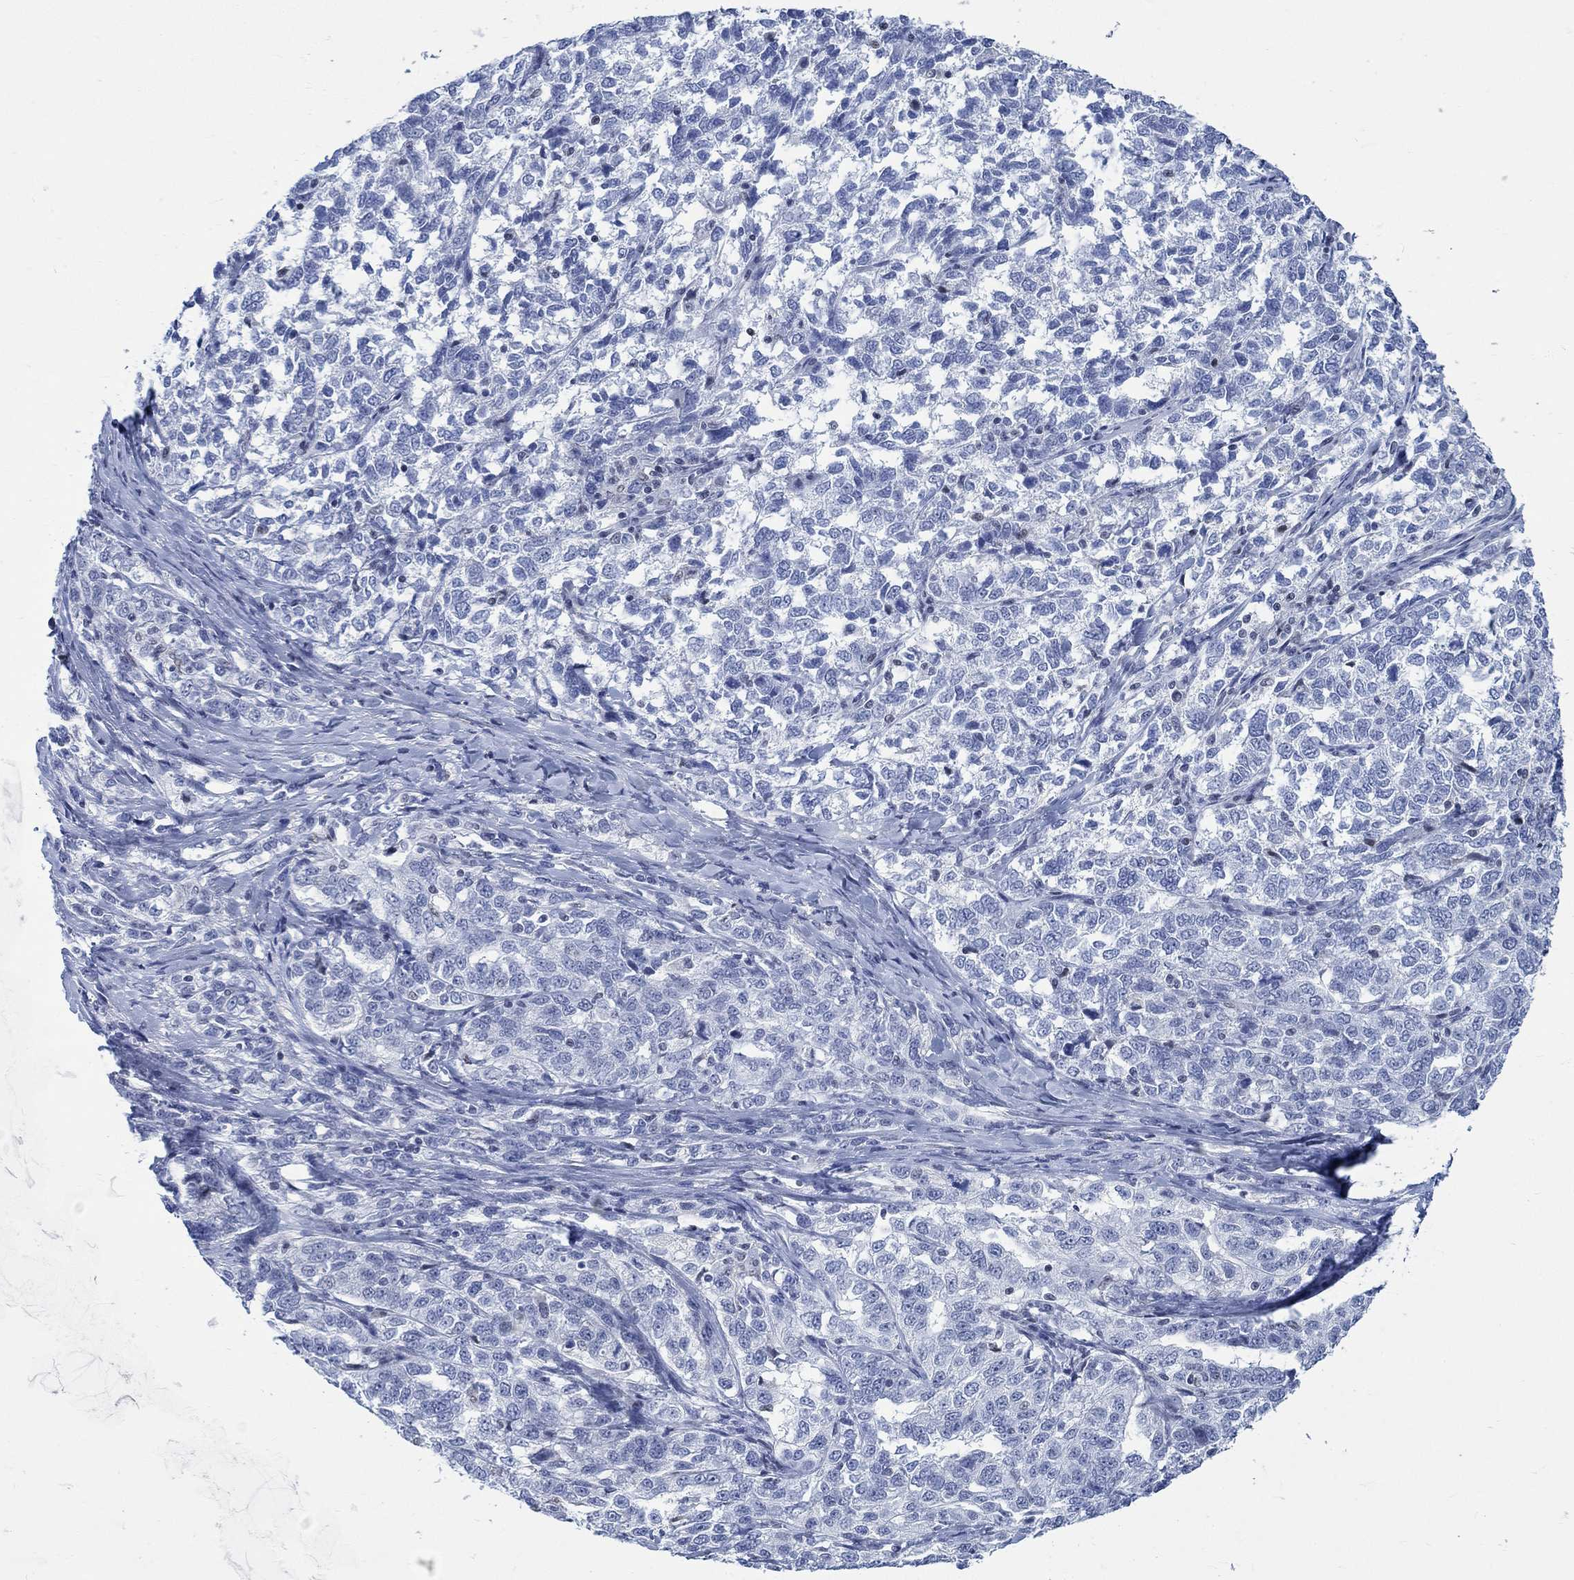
{"staining": {"intensity": "negative", "quantity": "none", "location": "none"}, "tissue": "ovarian cancer", "cell_type": "Tumor cells", "image_type": "cancer", "snomed": [{"axis": "morphology", "description": "Cystadenocarcinoma, serous, NOS"}, {"axis": "topography", "description": "Ovary"}], "caption": "An IHC photomicrograph of ovarian serous cystadenocarcinoma is shown. There is no staining in tumor cells of ovarian serous cystadenocarcinoma. (IHC, brightfield microscopy, high magnification).", "gene": "KCNH8", "patient": {"sex": "female", "age": 71}}